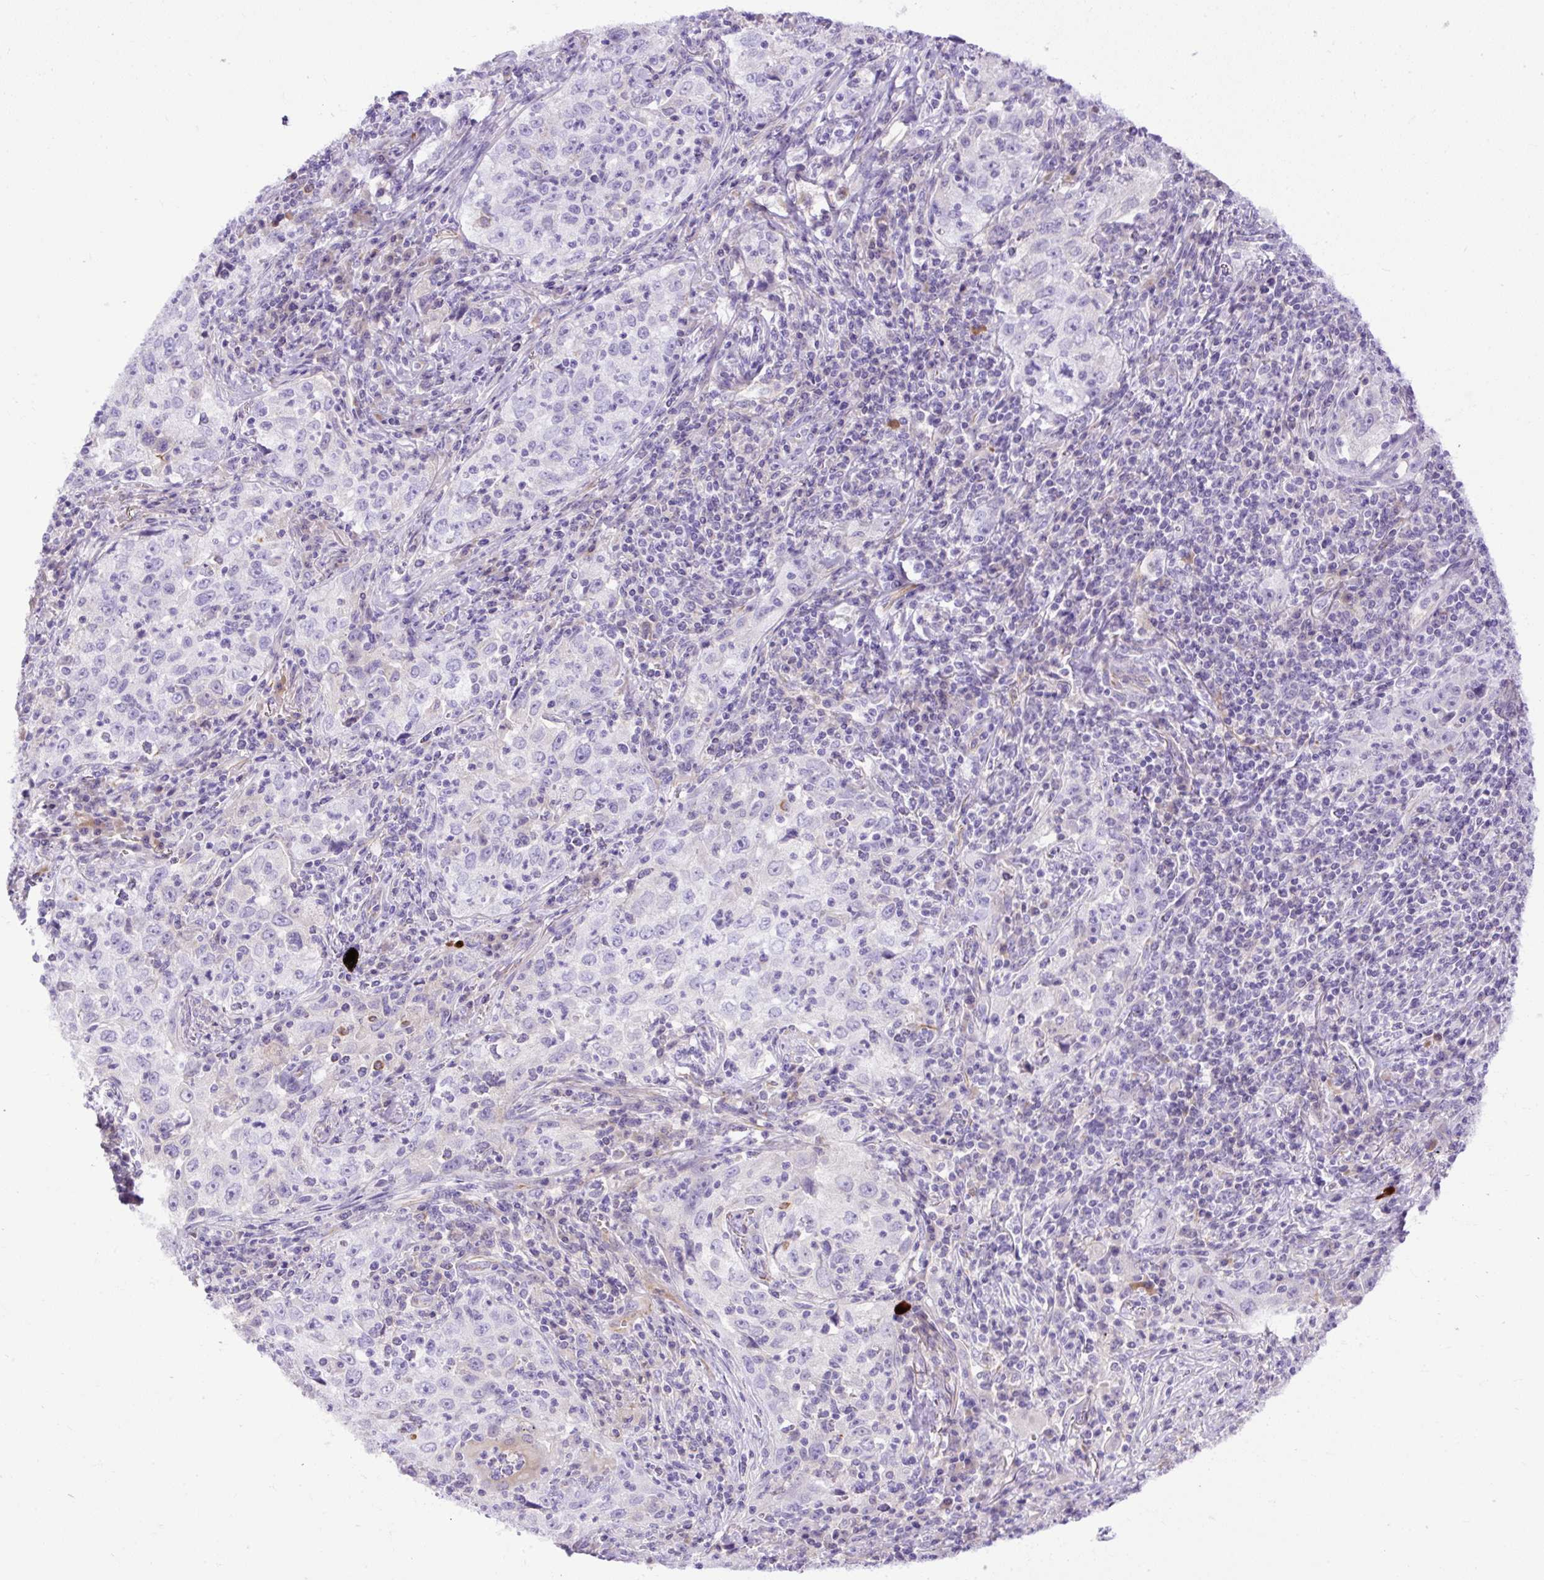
{"staining": {"intensity": "negative", "quantity": "none", "location": "none"}, "tissue": "lung cancer", "cell_type": "Tumor cells", "image_type": "cancer", "snomed": [{"axis": "morphology", "description": "Squamous cell carcinoma, NOS"}, {"axis": "topography", "description": "Lung"}], "caption": "This is an IHC histopathology image of human lung cancer (squamous cell carcinoma). There is no expression in tumor cells.", "gene": "SPTBN5", "patient": {"sex": "male", "age": 71}}